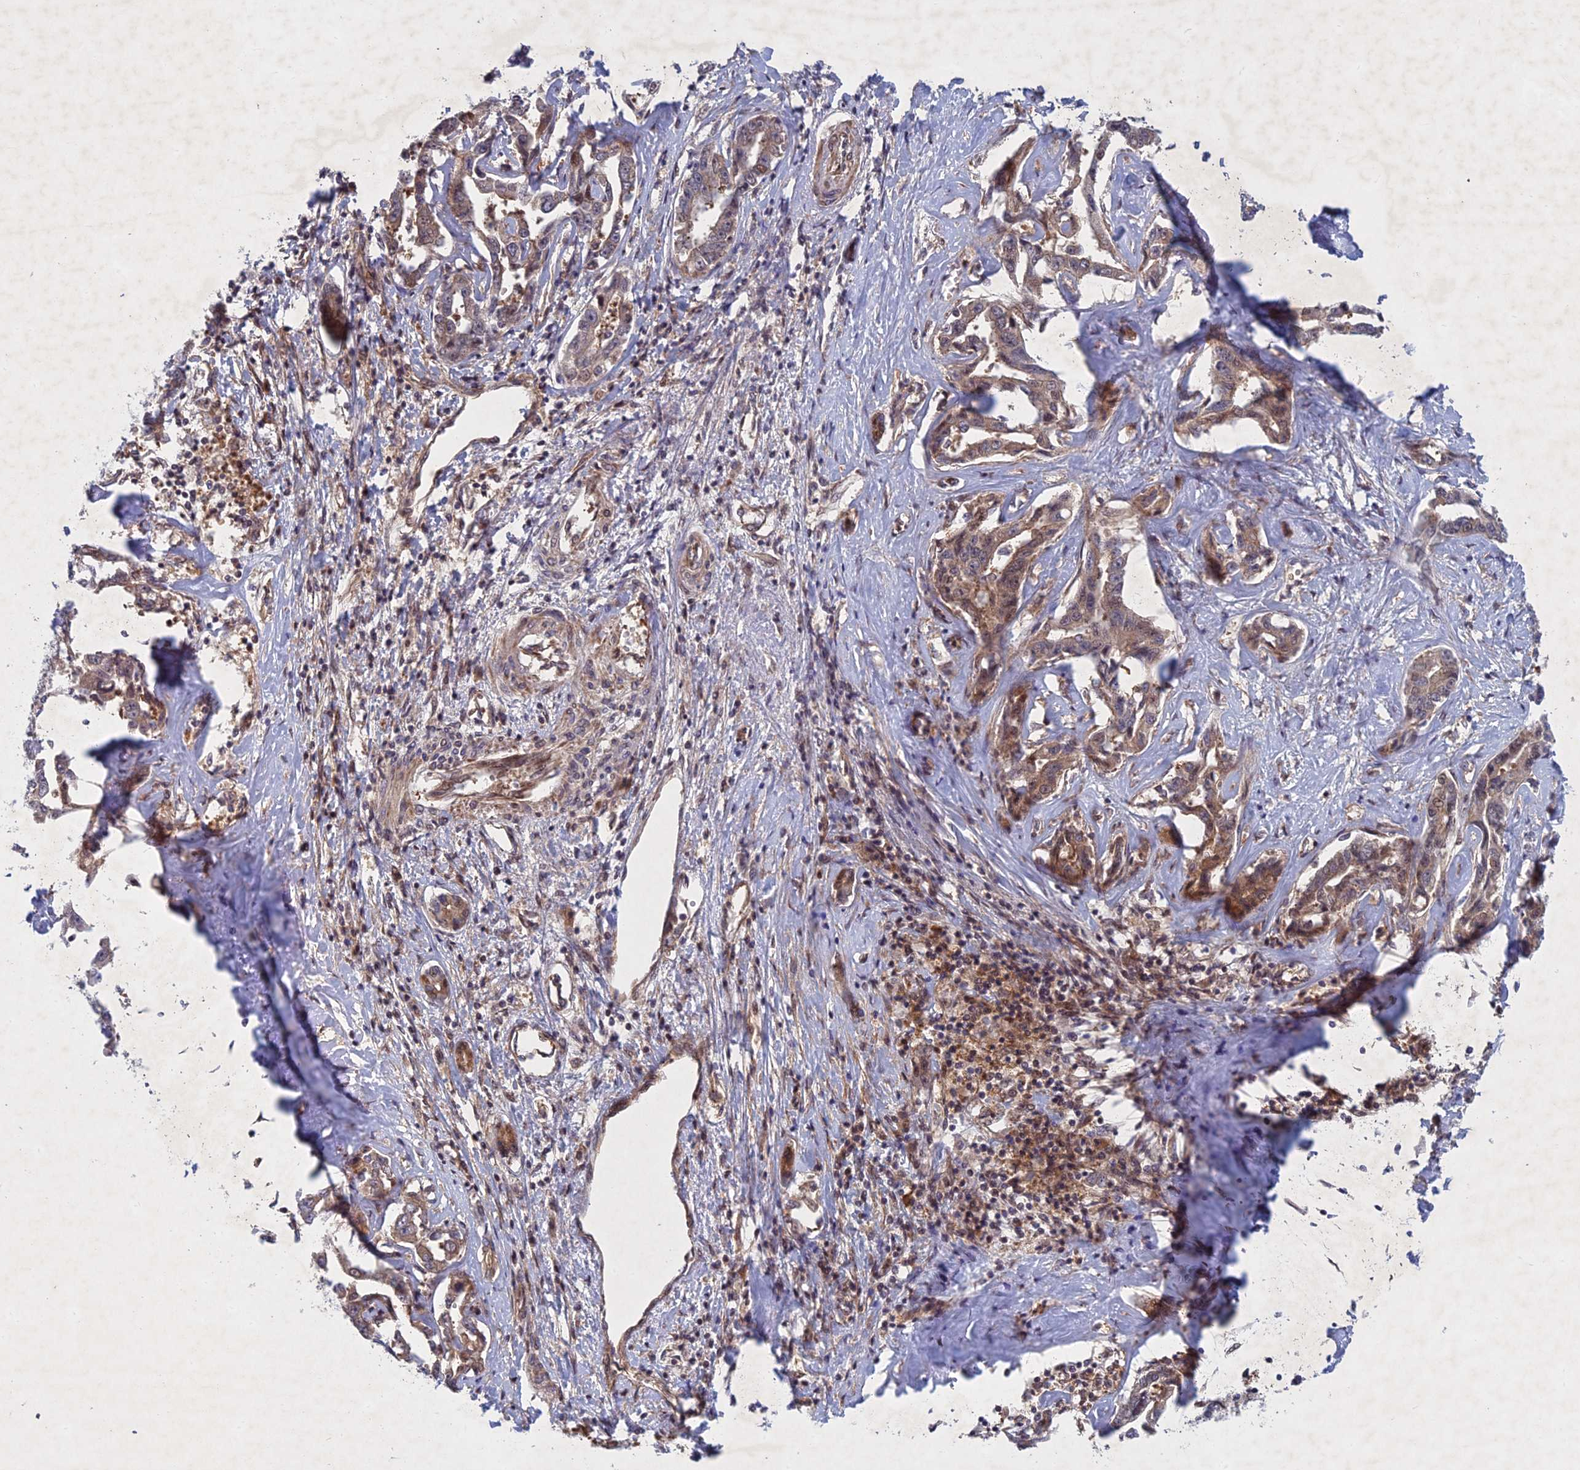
{"staining": {"intensity": "weak", "quantity": ">75%", "location": "cytoplasmic/membranous"}, "tissue": "liver cancer", "cell_type": "Tumor cells", "image_type": "cancer", "snomed": [{"axis": "morphology", "description": "Cholangiocarcinoma"}, {"axis": "topography", "description": "Liver"}], "caption": "Immunohistochemistry micrograph of human liver cancer (cholangiocarcinoma) stained for a protein (brown), which shows low levels of weak cytoplasmic/membranous positivity in about >75% of tumor cells.", "gene": "PTHLH", "patient": {"sex": "male", "age": 59}}